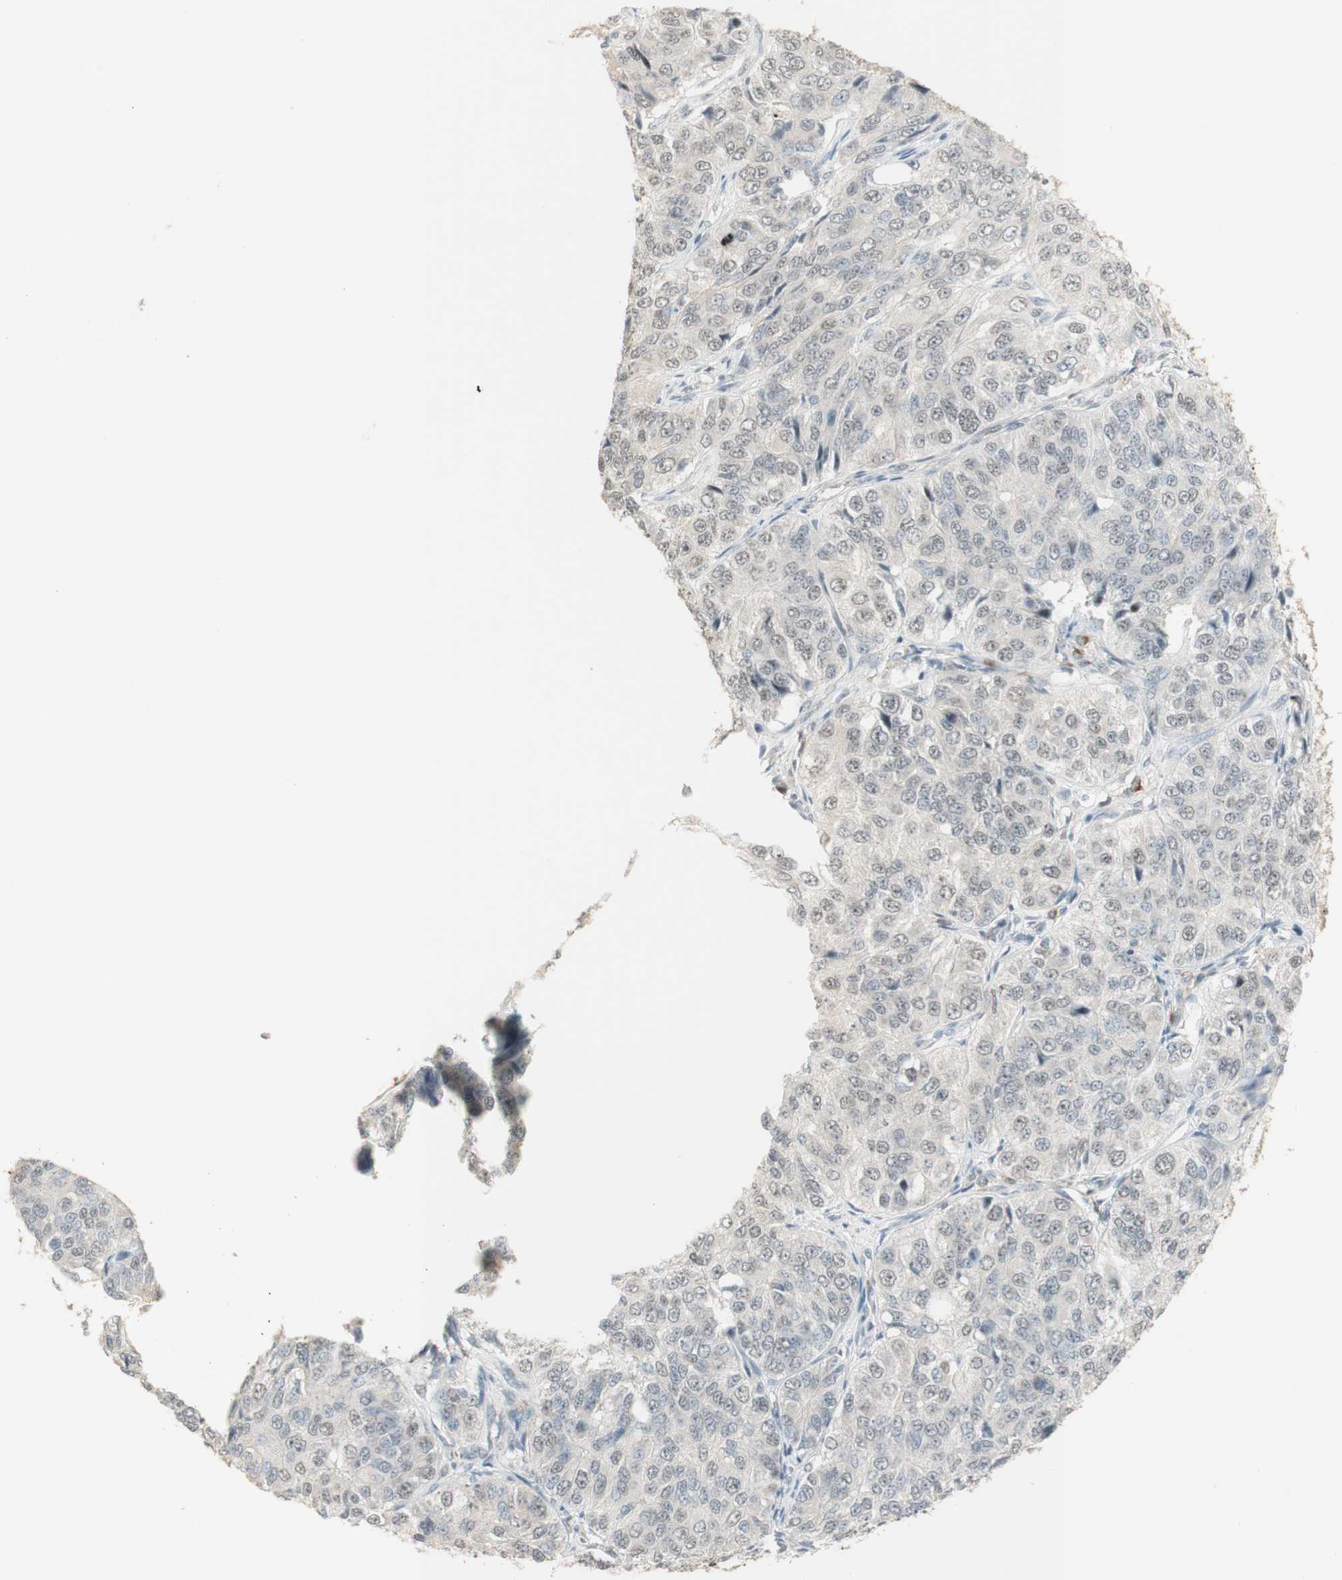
{"staining": {"intensity": "negative", "quantity": "none", "location": "none"}, "tissue": "ovarian cancer", "cell_type": "Tumor cells", "image_type": "cancer", "snomed": [{"axis": "morphology", "description": "Carcinoma, endometroid"}, {"axis": "topography", "description": "Ovary"}], "caption": "This is an immunohistochemistry (IHC) histopathology image of human ovarian endometroid carcinoma. There is no expression in tumor cells.", "gene": "MUC3A", "patient": {"sex": "female", "age": 51}}